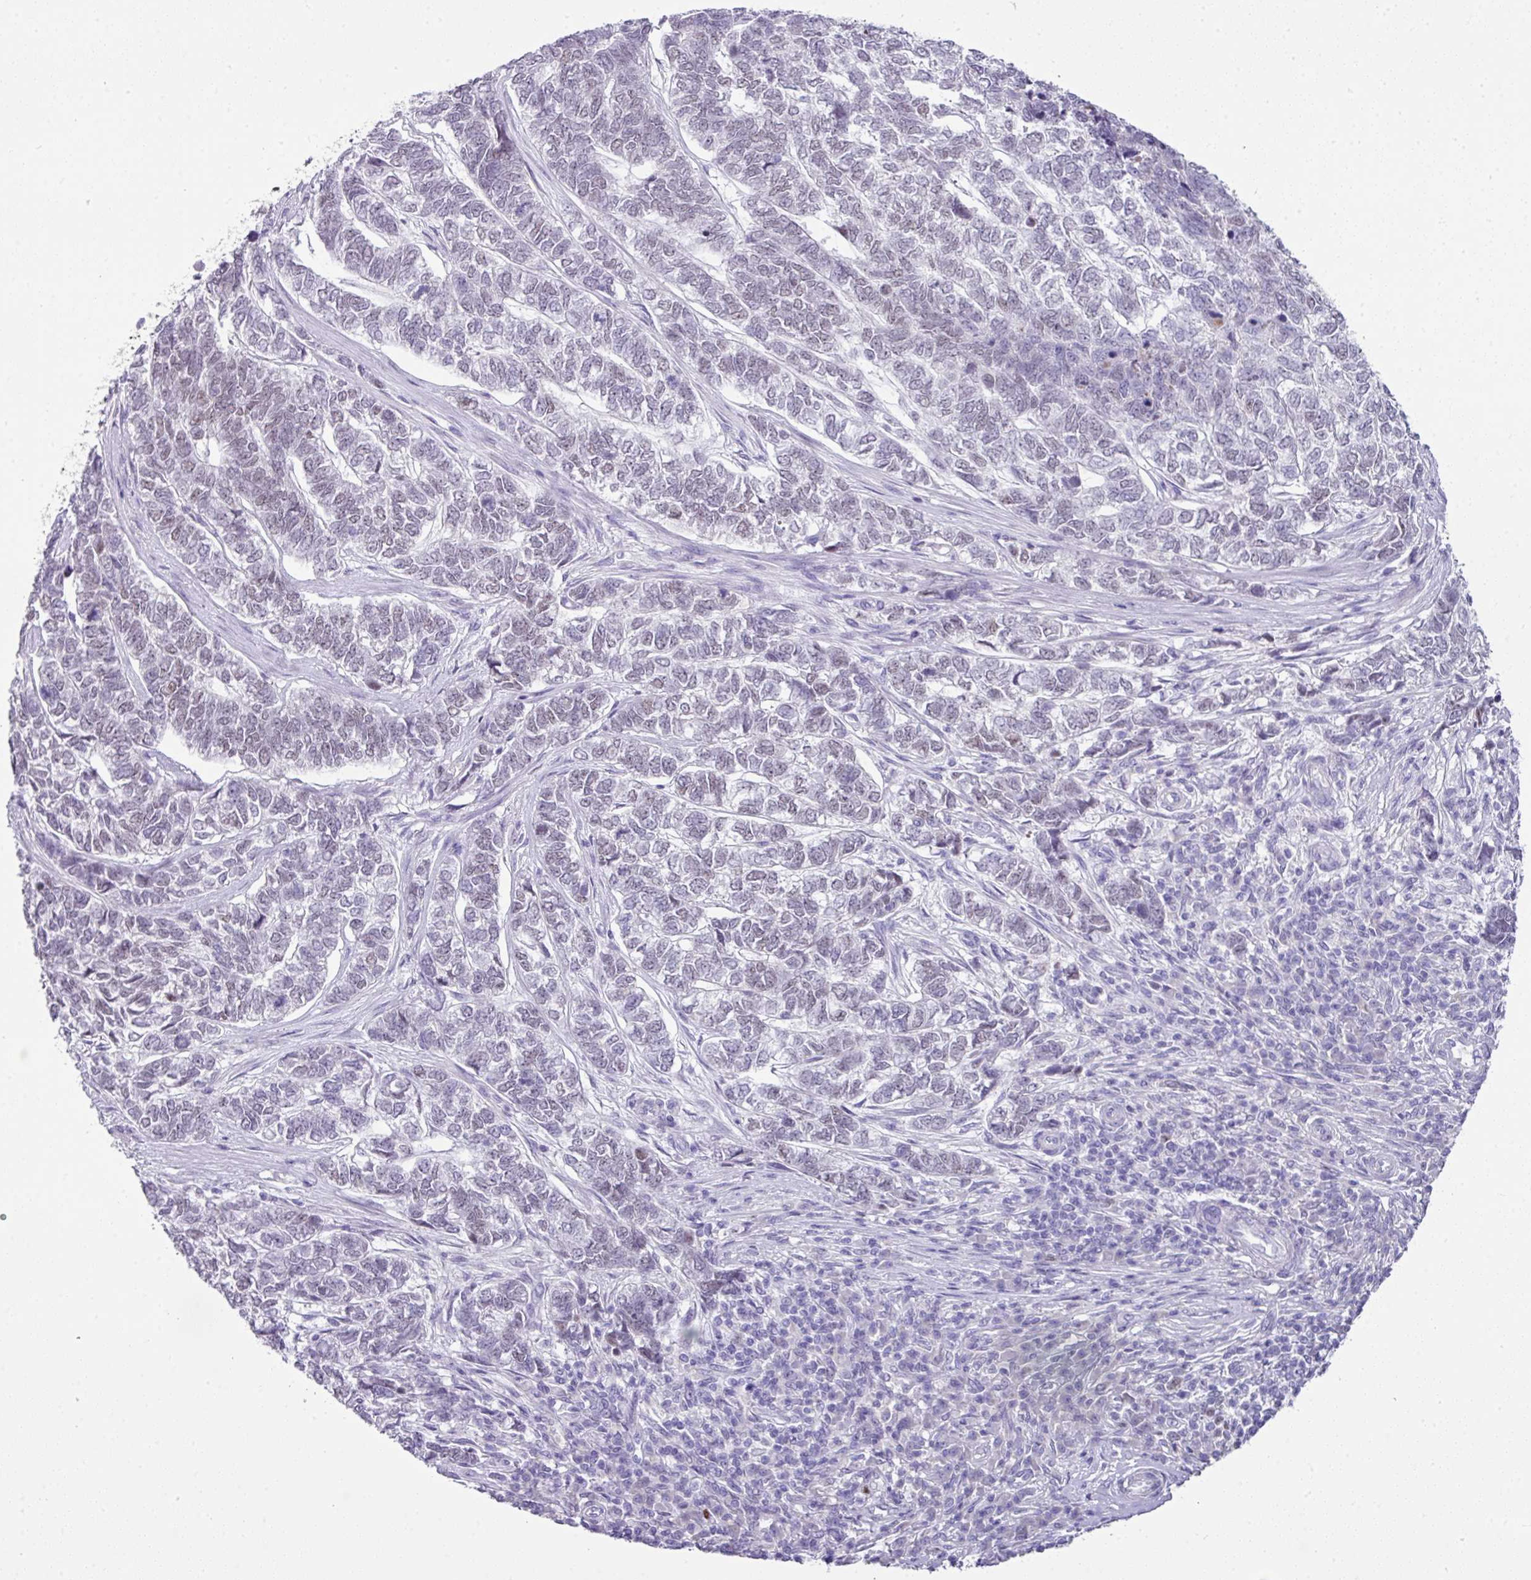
{"staining": {"intensity": "negative", "quantity": "none", "location": "none"}, "tissue": "skin cancer", "cell_type": "Tumor cells", "image_type": "cancer", "snomed": [{"axis": "morphology", "description": "Basal cell carcinoma"}, {"axis": "topography", "description": "Skin"}], "caption": "Skin basal cell carcinoma was stained to show a protein in brown. There is no significant positivity in tumor cells.", "gene": "BCL11A", "patient": {"sex": "female", "age": 65}}